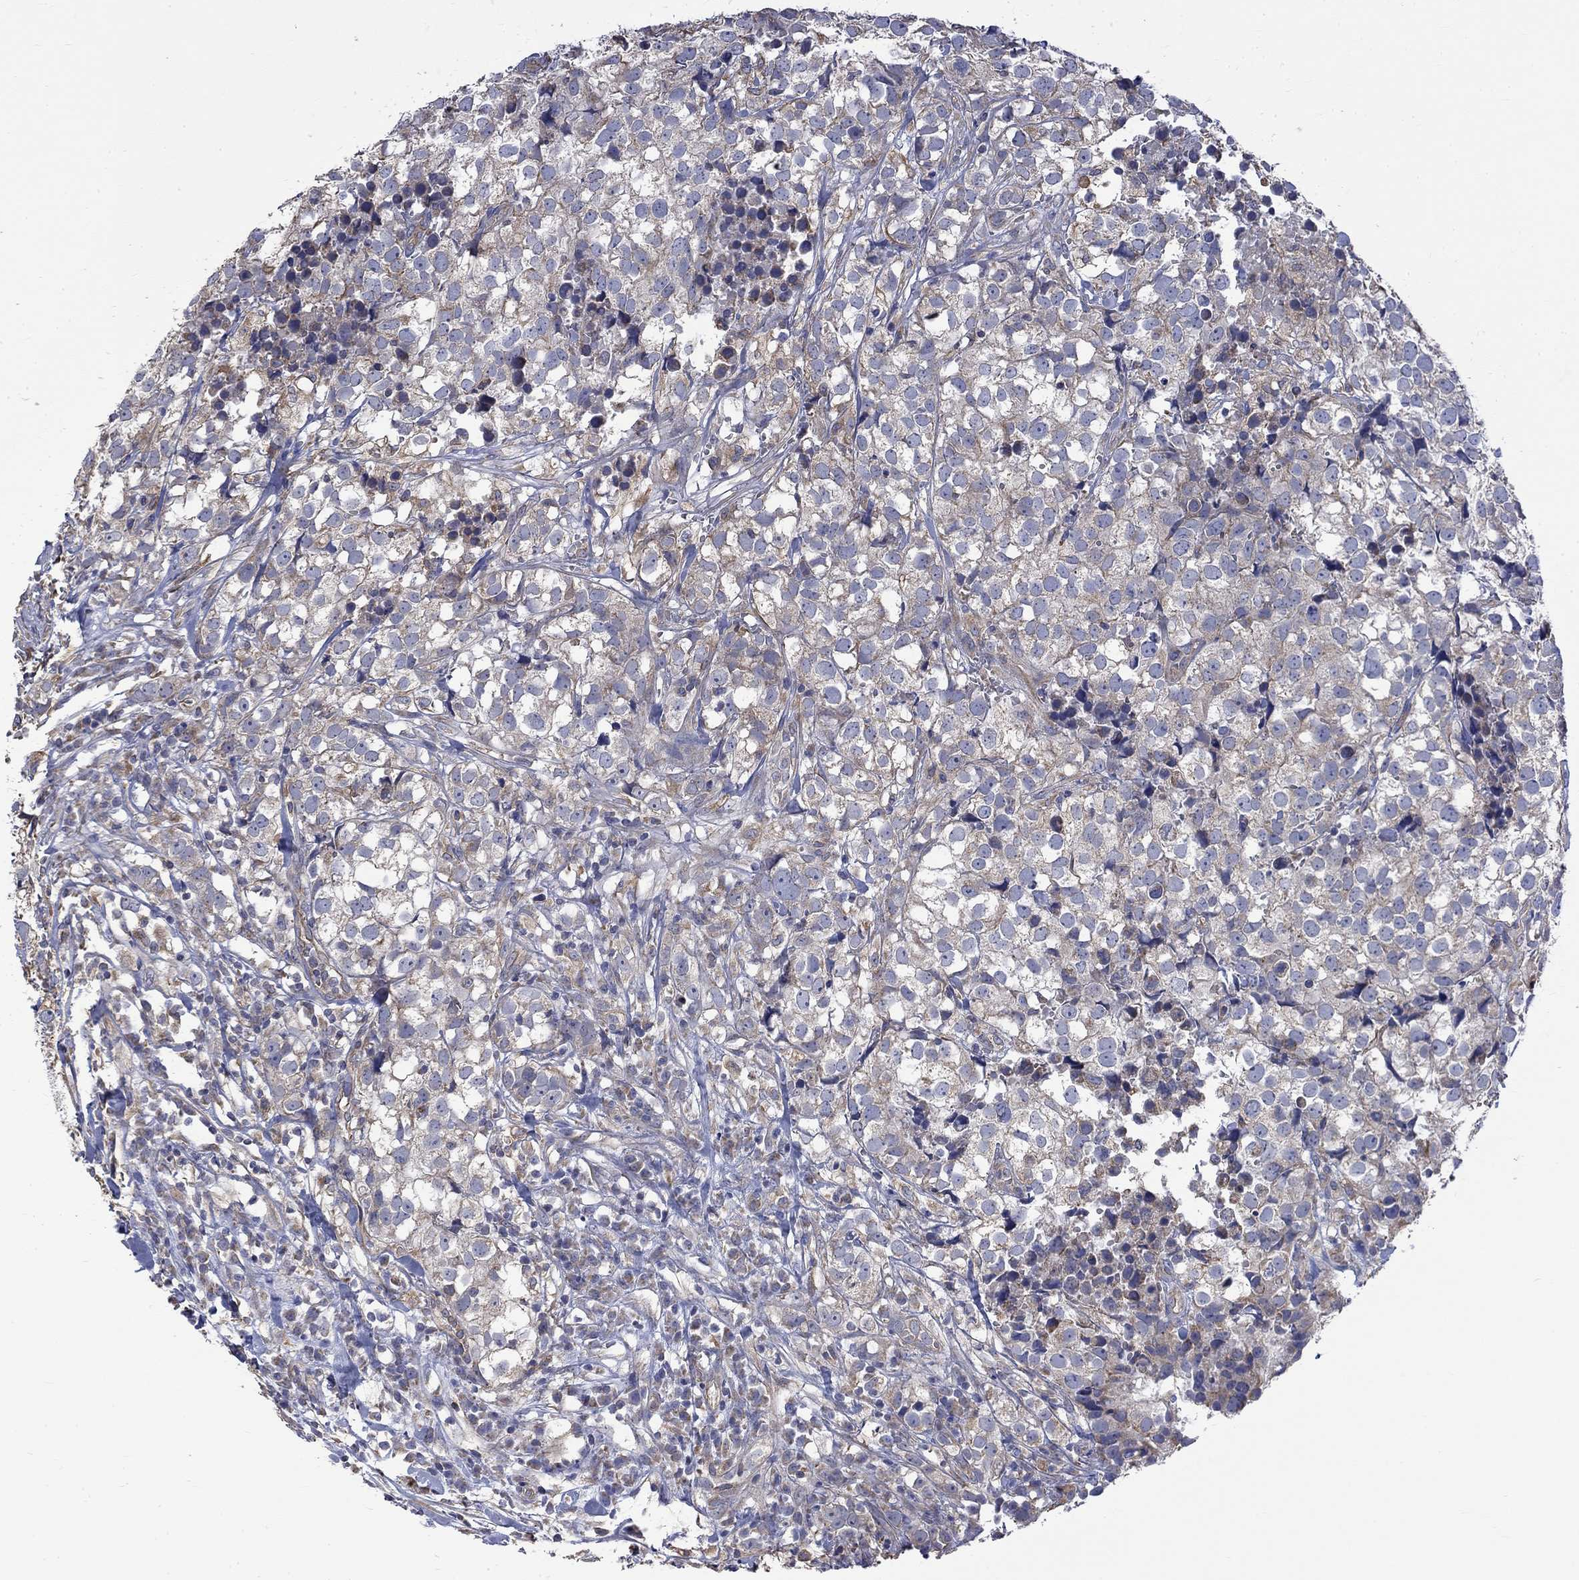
{"staining": {"intensity": "weak", "quantity": "25%-75%", "location": "cytoplasmic/membranous"}, "tissue": "breast cancer", "cell_type": "Tumor cells", "image_type": "cancer", "snomed": [{"axis": "morphology", "description": "Duct carcinoma"}, {"axis": "topography", "description": "Breast"}], "caption": "The photomicrograph exhibits a brown stain indicating the presence of a protein in the cytoplasmic/membranous of tumor cells in breast intraductal carcinoma. The staining was performed using DAB to visualize the protein expression in brown, while the nuclei were stained in blue with hematoxylin (Magnification: 20x).", "gene": "CAMKK2", "patient": {"sex": "female", "age": 30}}